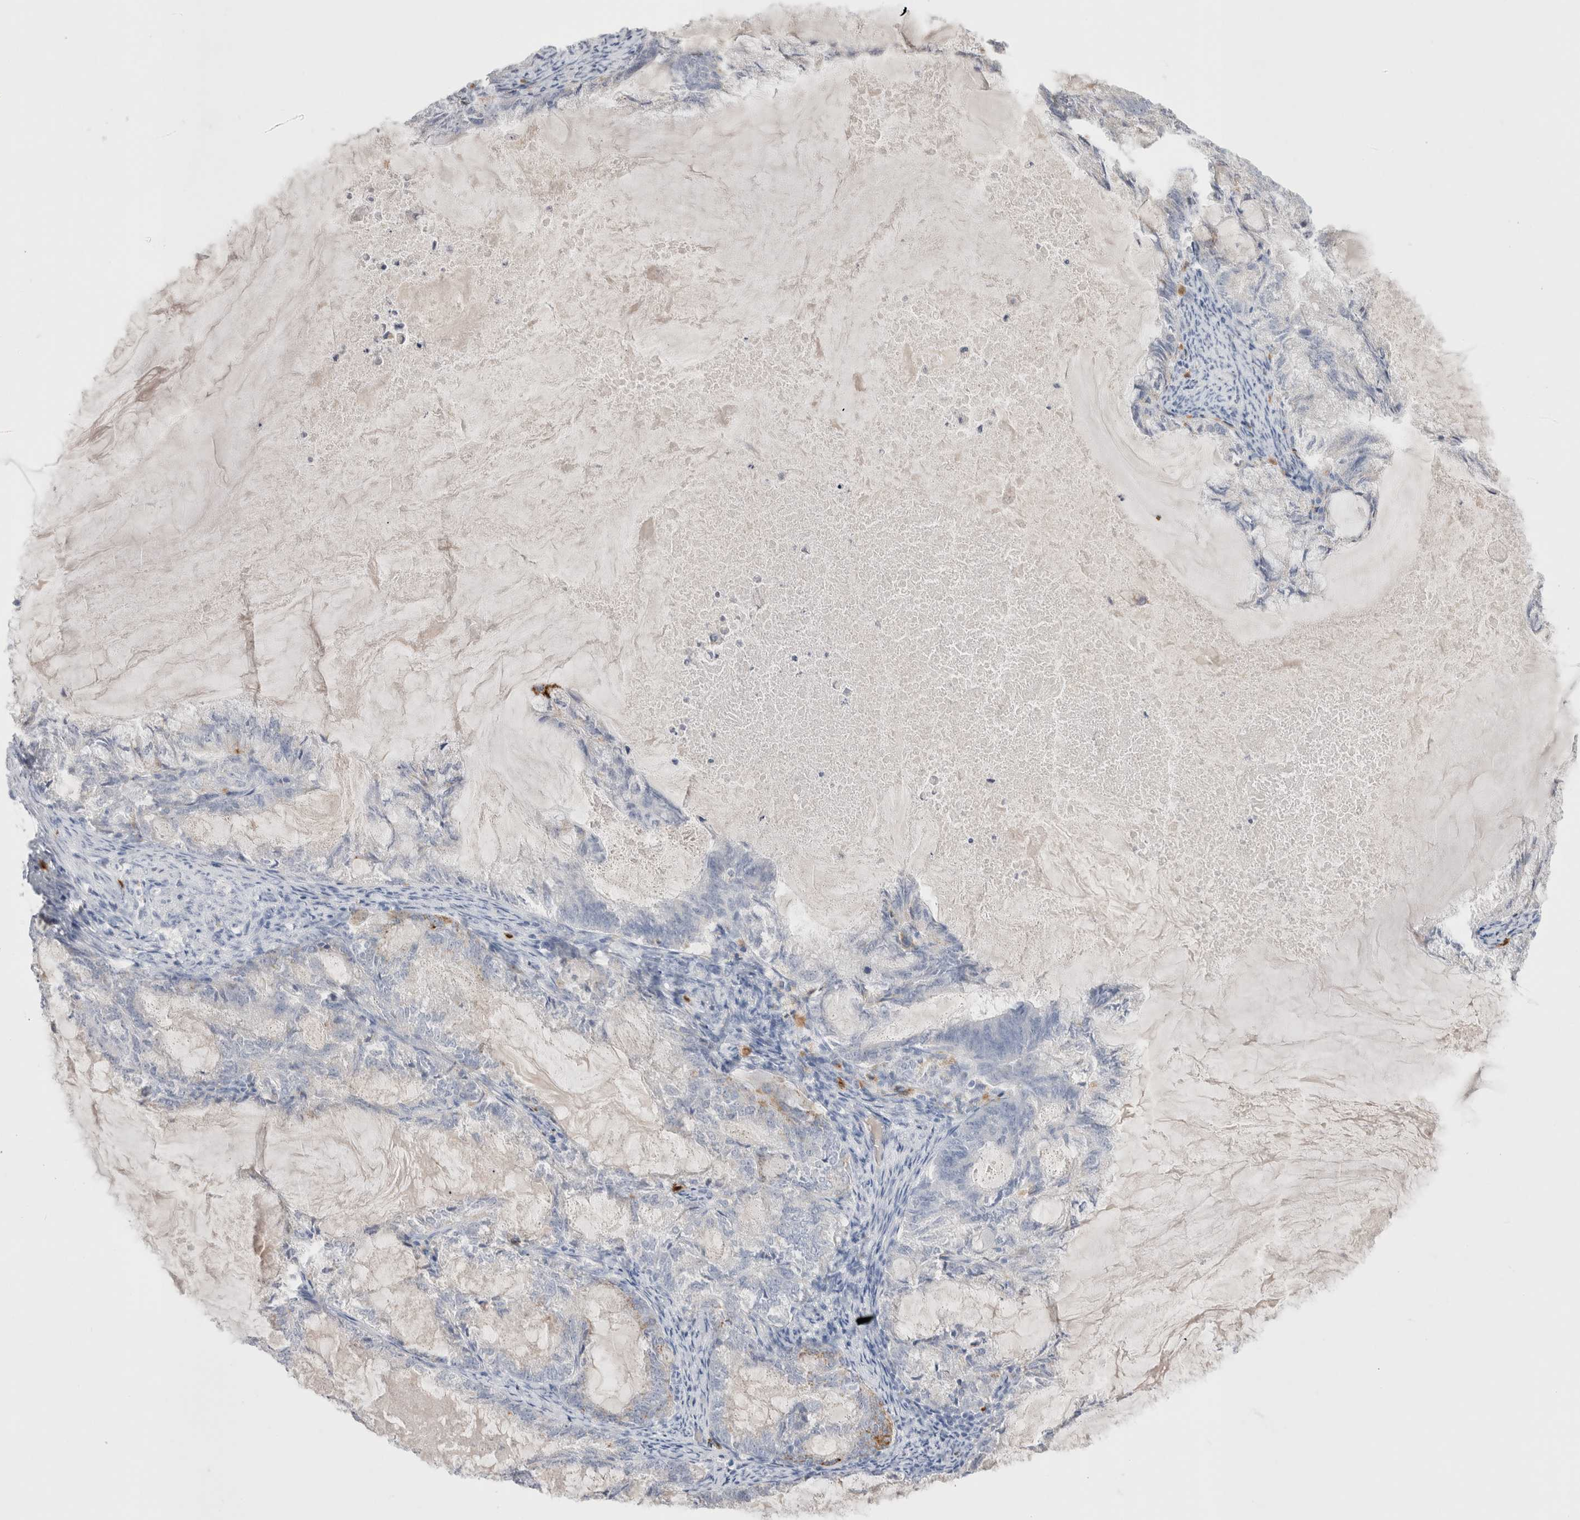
{"staining": {"intensity": "negative", "quantity": "none", "location": "none"}, "tissue": "endometrial cancer", "cell_type": "Tumor cells", "image_type": "cancer", "snomed": [{"axis": "morphology", "description": "Adenocarcinoma, NOS"}, {"axis": "topography", "description": "Endometrium"}], "caption": "A high-resolution image shows immunohistochemistry (IHC) staining of endometrial adenocarcinoma, which exhibits no significant expression in tumor cells.", "gene": "HPGDS", "patient": {"sex": "female", "age": 86}}